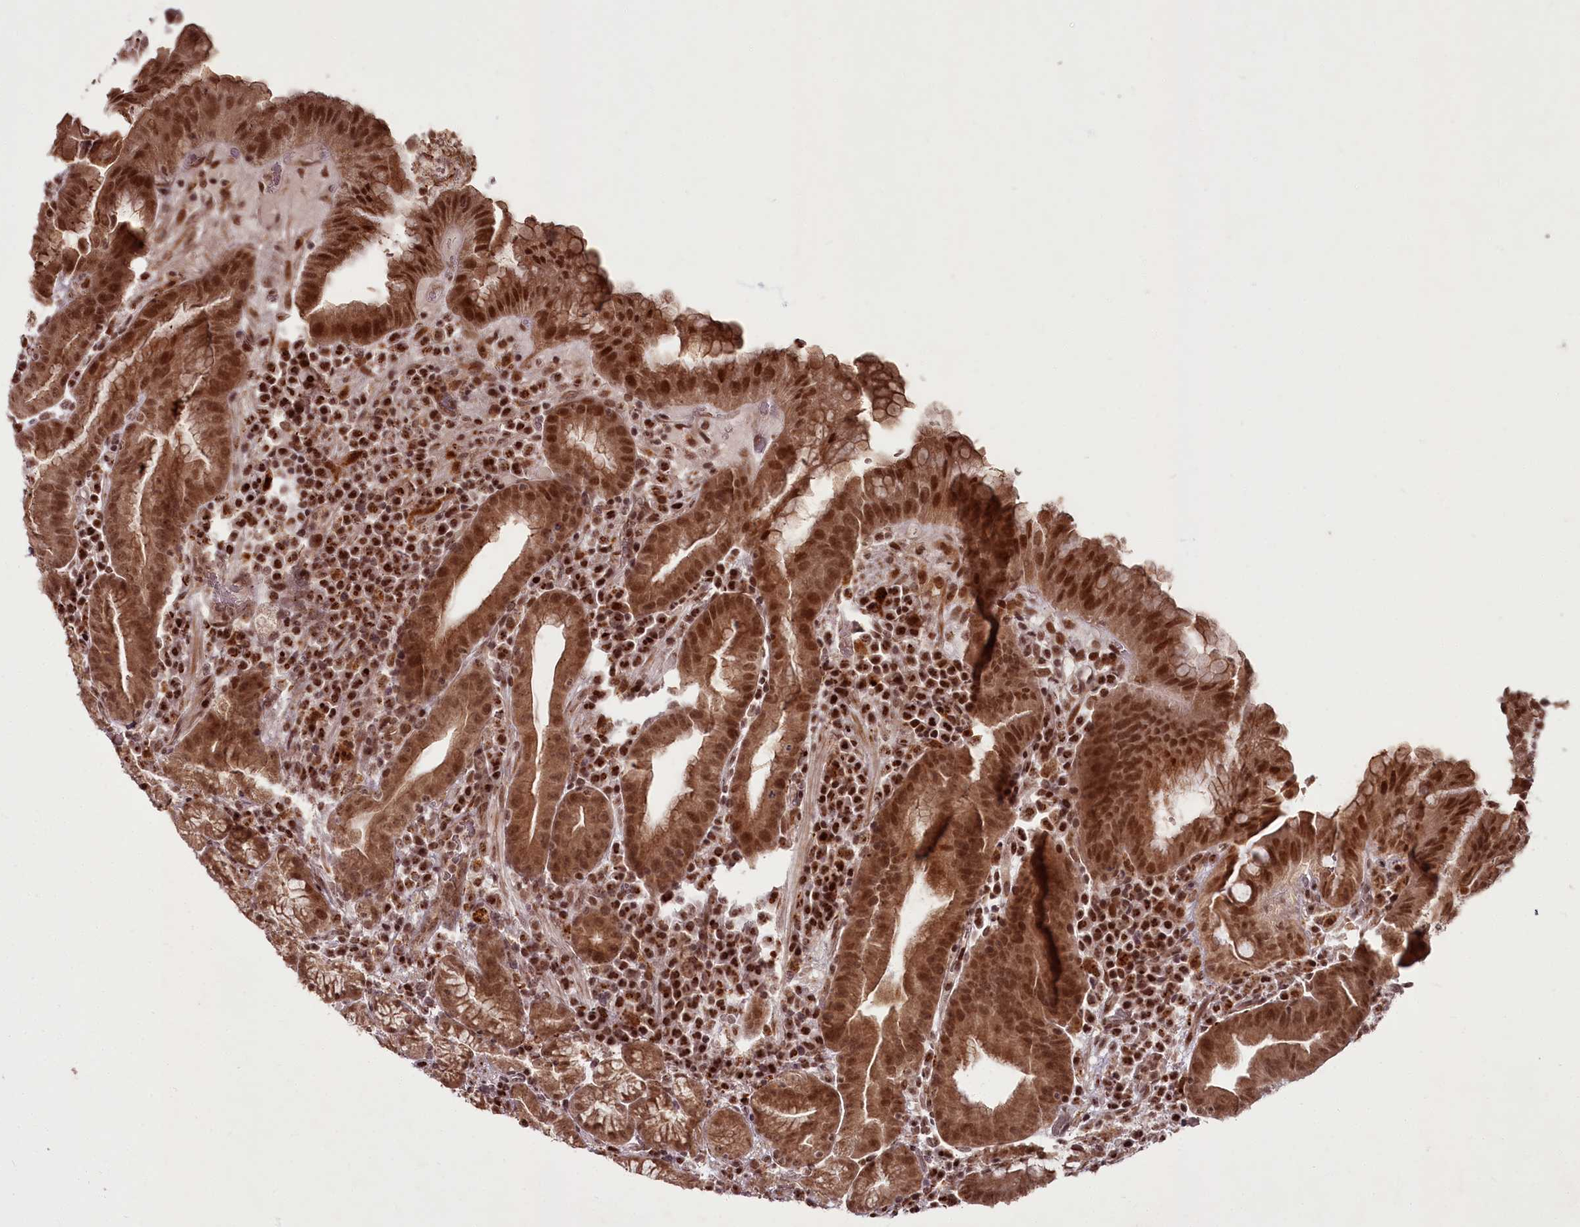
{"staining": {"intensity": "moderate", "quantity": ">75%", "location": "cytoplasmic/membranous,nuclear"}, "tissue": "stomach", "cell_type": "Glandular cells", "image_type": "normal", "snomed": [{"axis": "morphology", "description": "Normal tissue, NOS"}, {"axis": "morphology", "description": "Inflammation, NOS"}, {"axis": "topography", "description": "Stomach"}], "caption": "A histopathology image of stomach stained for a protein shows moderate cytoplasmic/membranous,nuclear brown staining in glandular cells.", "gene": "CEP83", "patient": {"sex": "male", "age": 79}}